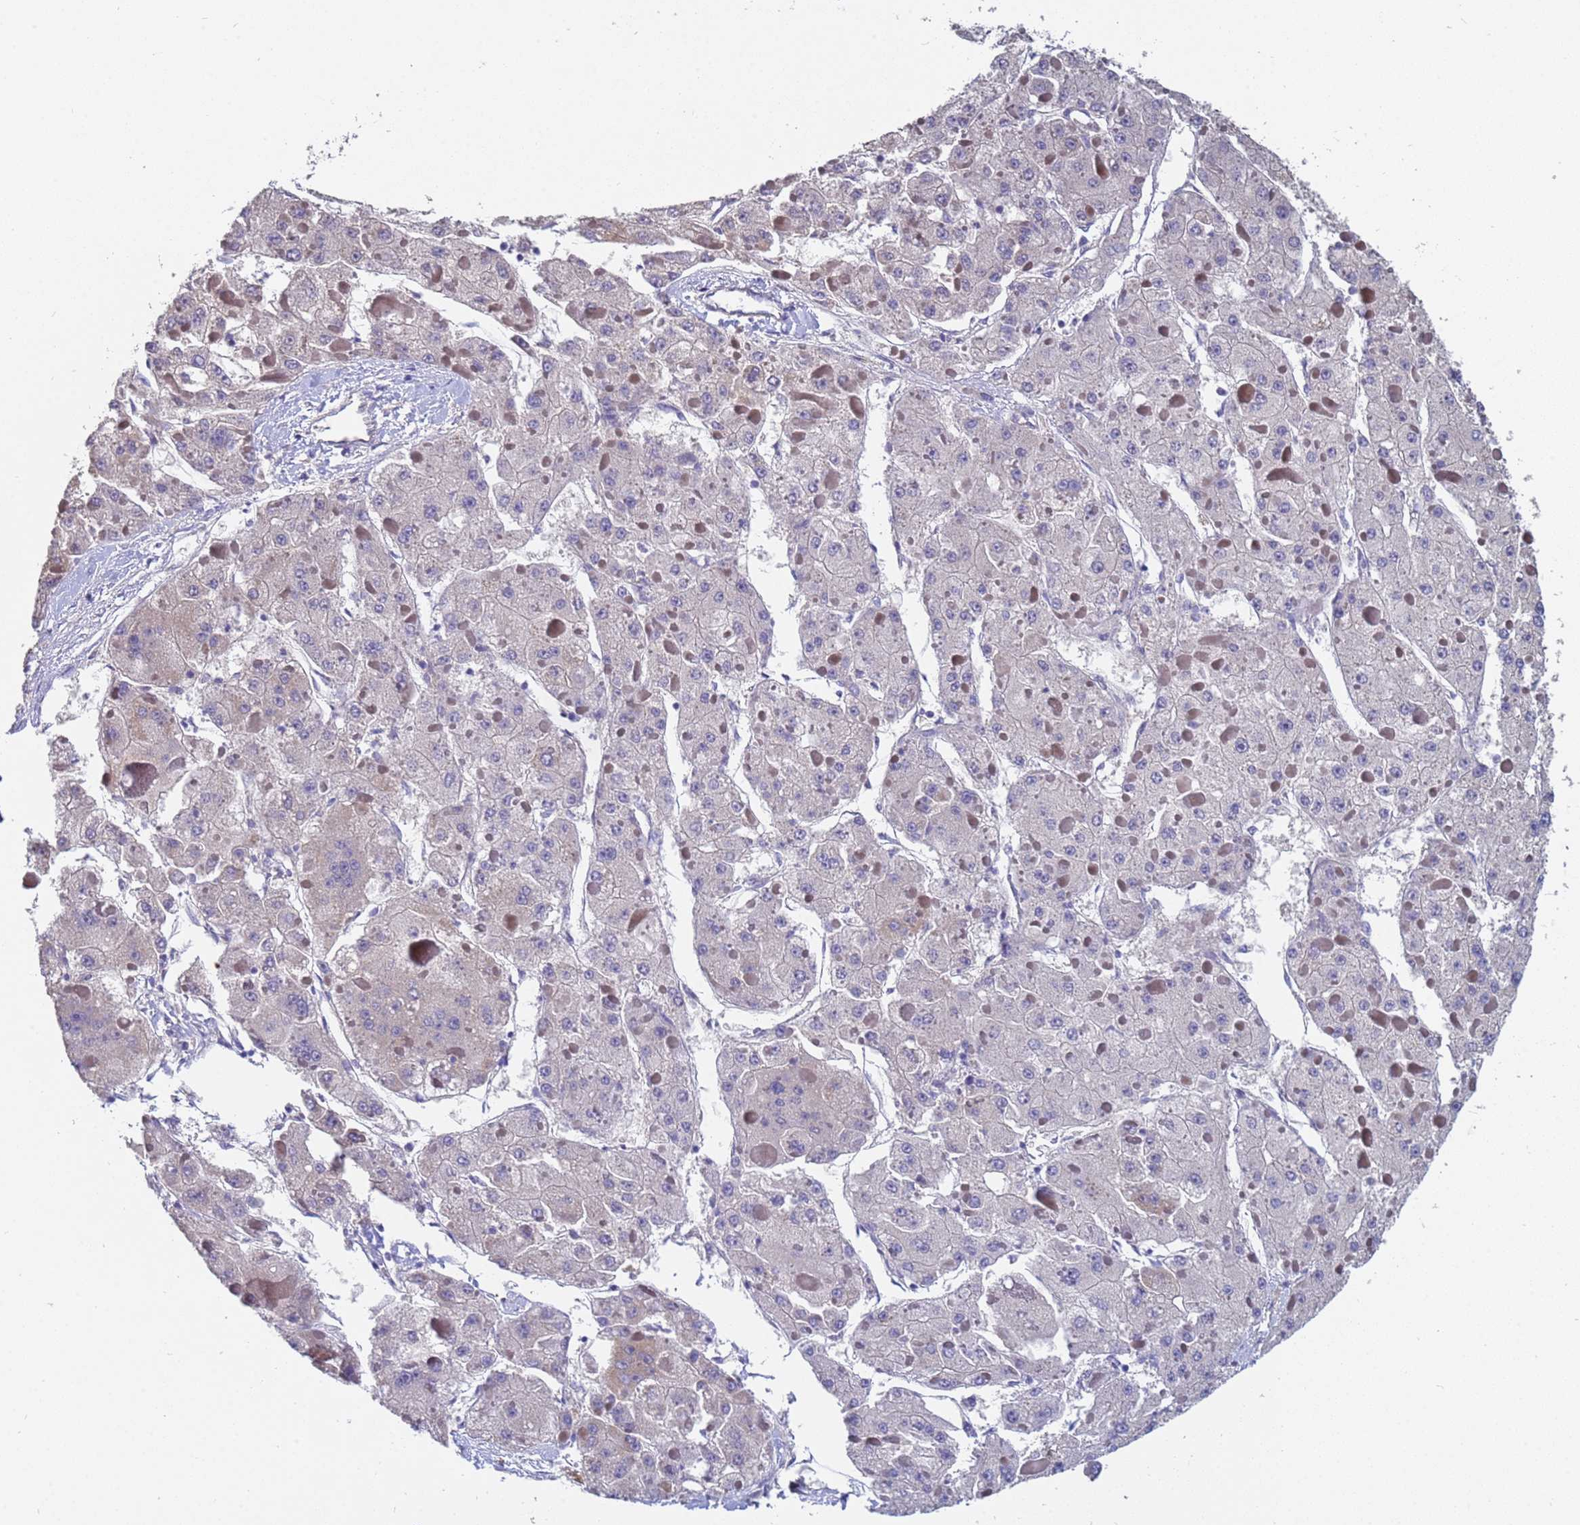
{"staining": {"intensity": "negative", "quantity": "none", "location": "none"}, "tissue": "liver cancer", "cell_type": "Tumor cells", "image_type": "cancer", "snomed": [{"axis": "morphology", "description": "Carcinoma, Hepatocellular, NOS"}, {"axis": "topography", "description": "Liver"}], "caption": "Immunohistochemical staining of liver hepatocellular carcinoma exhibits no significant staining in tumor cells. (Brightfield microscopy of DAB (3,3'-diaminobenzidine) immunohistochemistry (IHC) at high magnification).", "gene": "IHO1", "patient": {"sex": "female", "age": 73}}